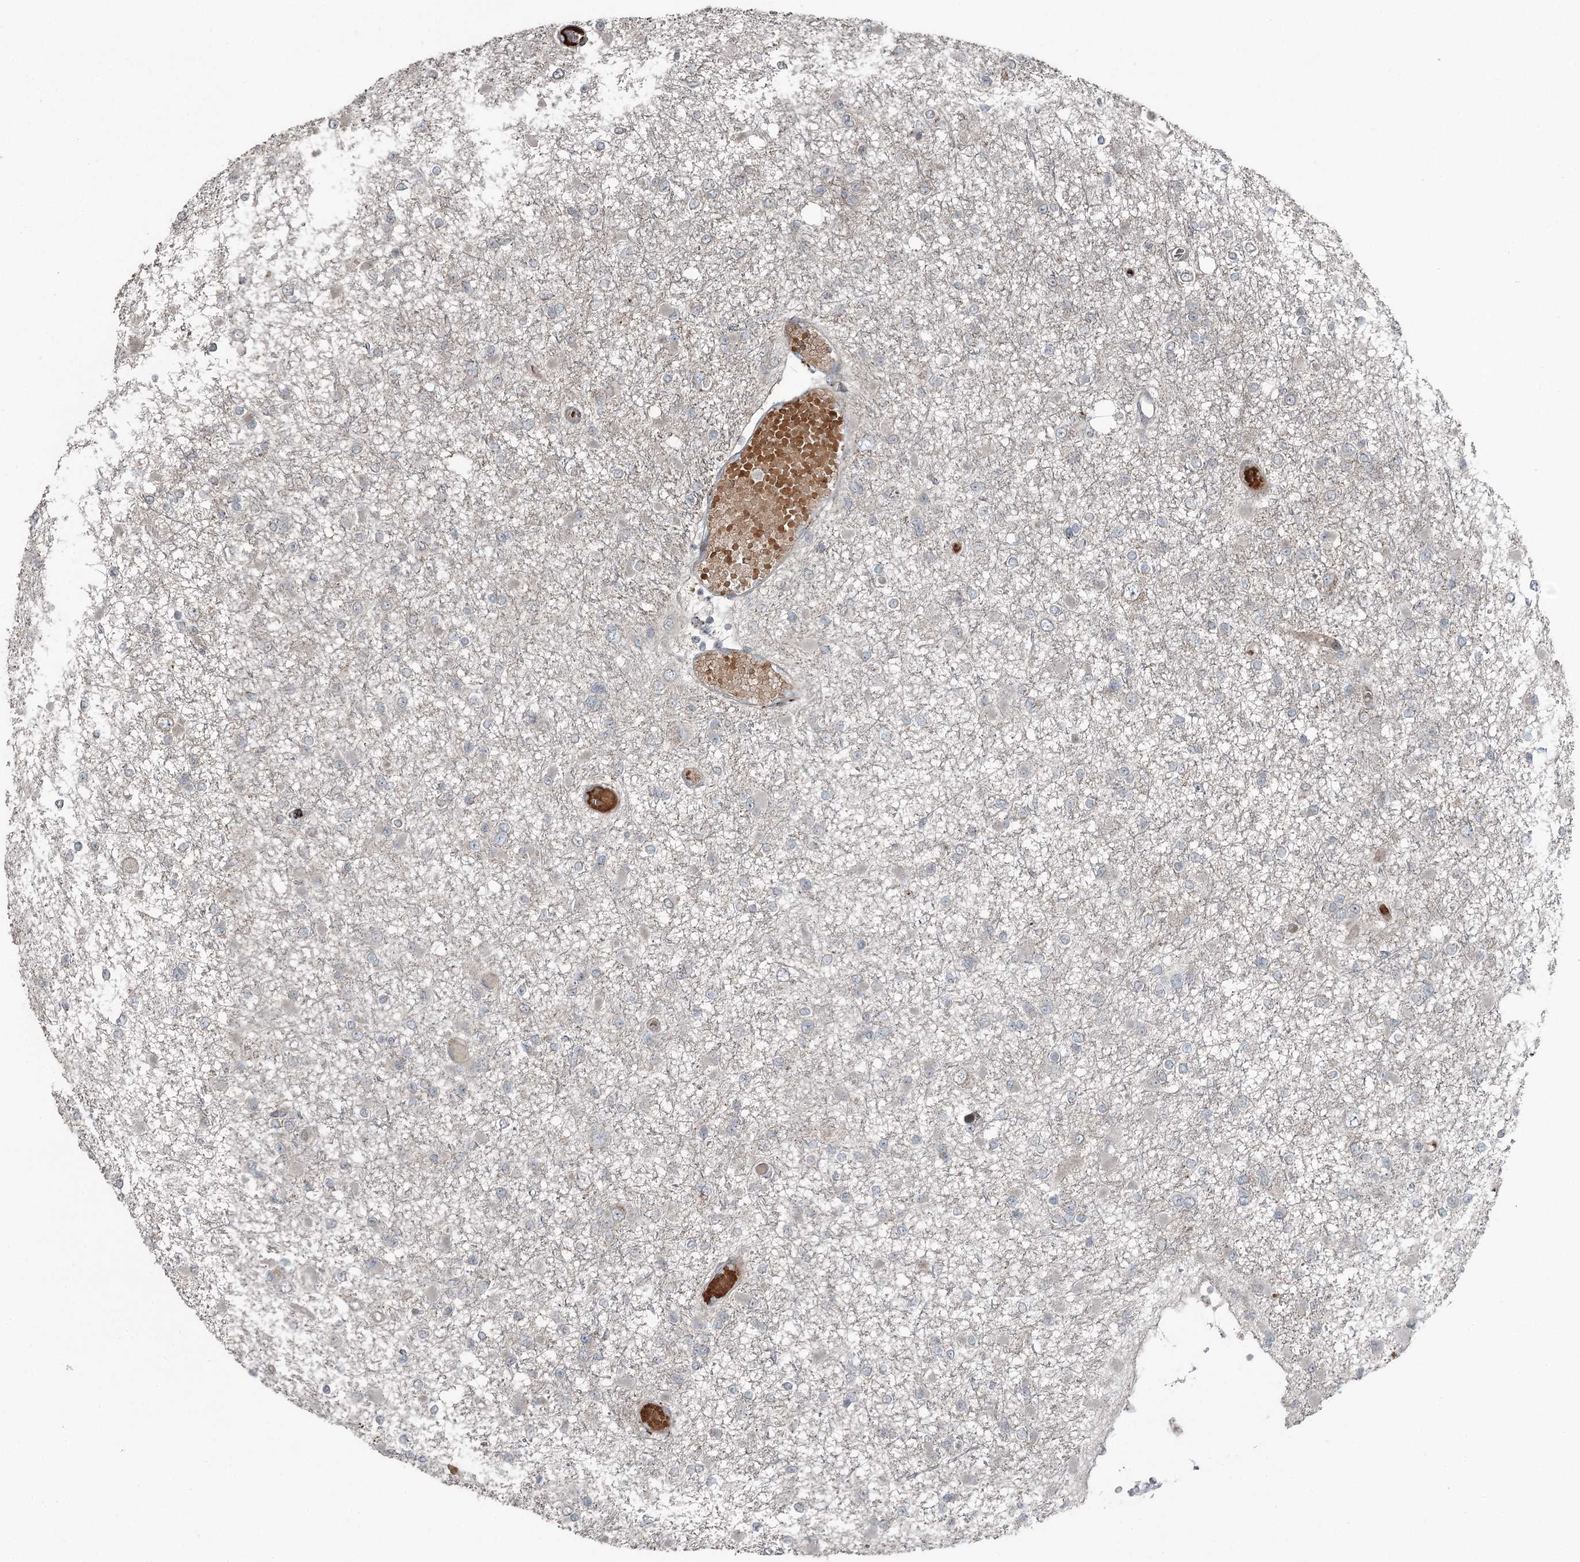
{"staining": {"intensity": "negative", "quantity": "none", "location": "none"}, "tissue": "glioma", "cell_type": "Tumor cells", "image_type": "cancer", "snomed": [{"axis": "morphology", "description": "Glioma, malignant, Low grade"}, {"axis": "topography", "description": "Brain"}], "caption": "A high-resolution histopathology image shows immunohistochemistry staining of glioma, which reveals no significant expression in tumor cells.", "gene": "RASSF8", "patient": {"sex": "female", "age": 22}}